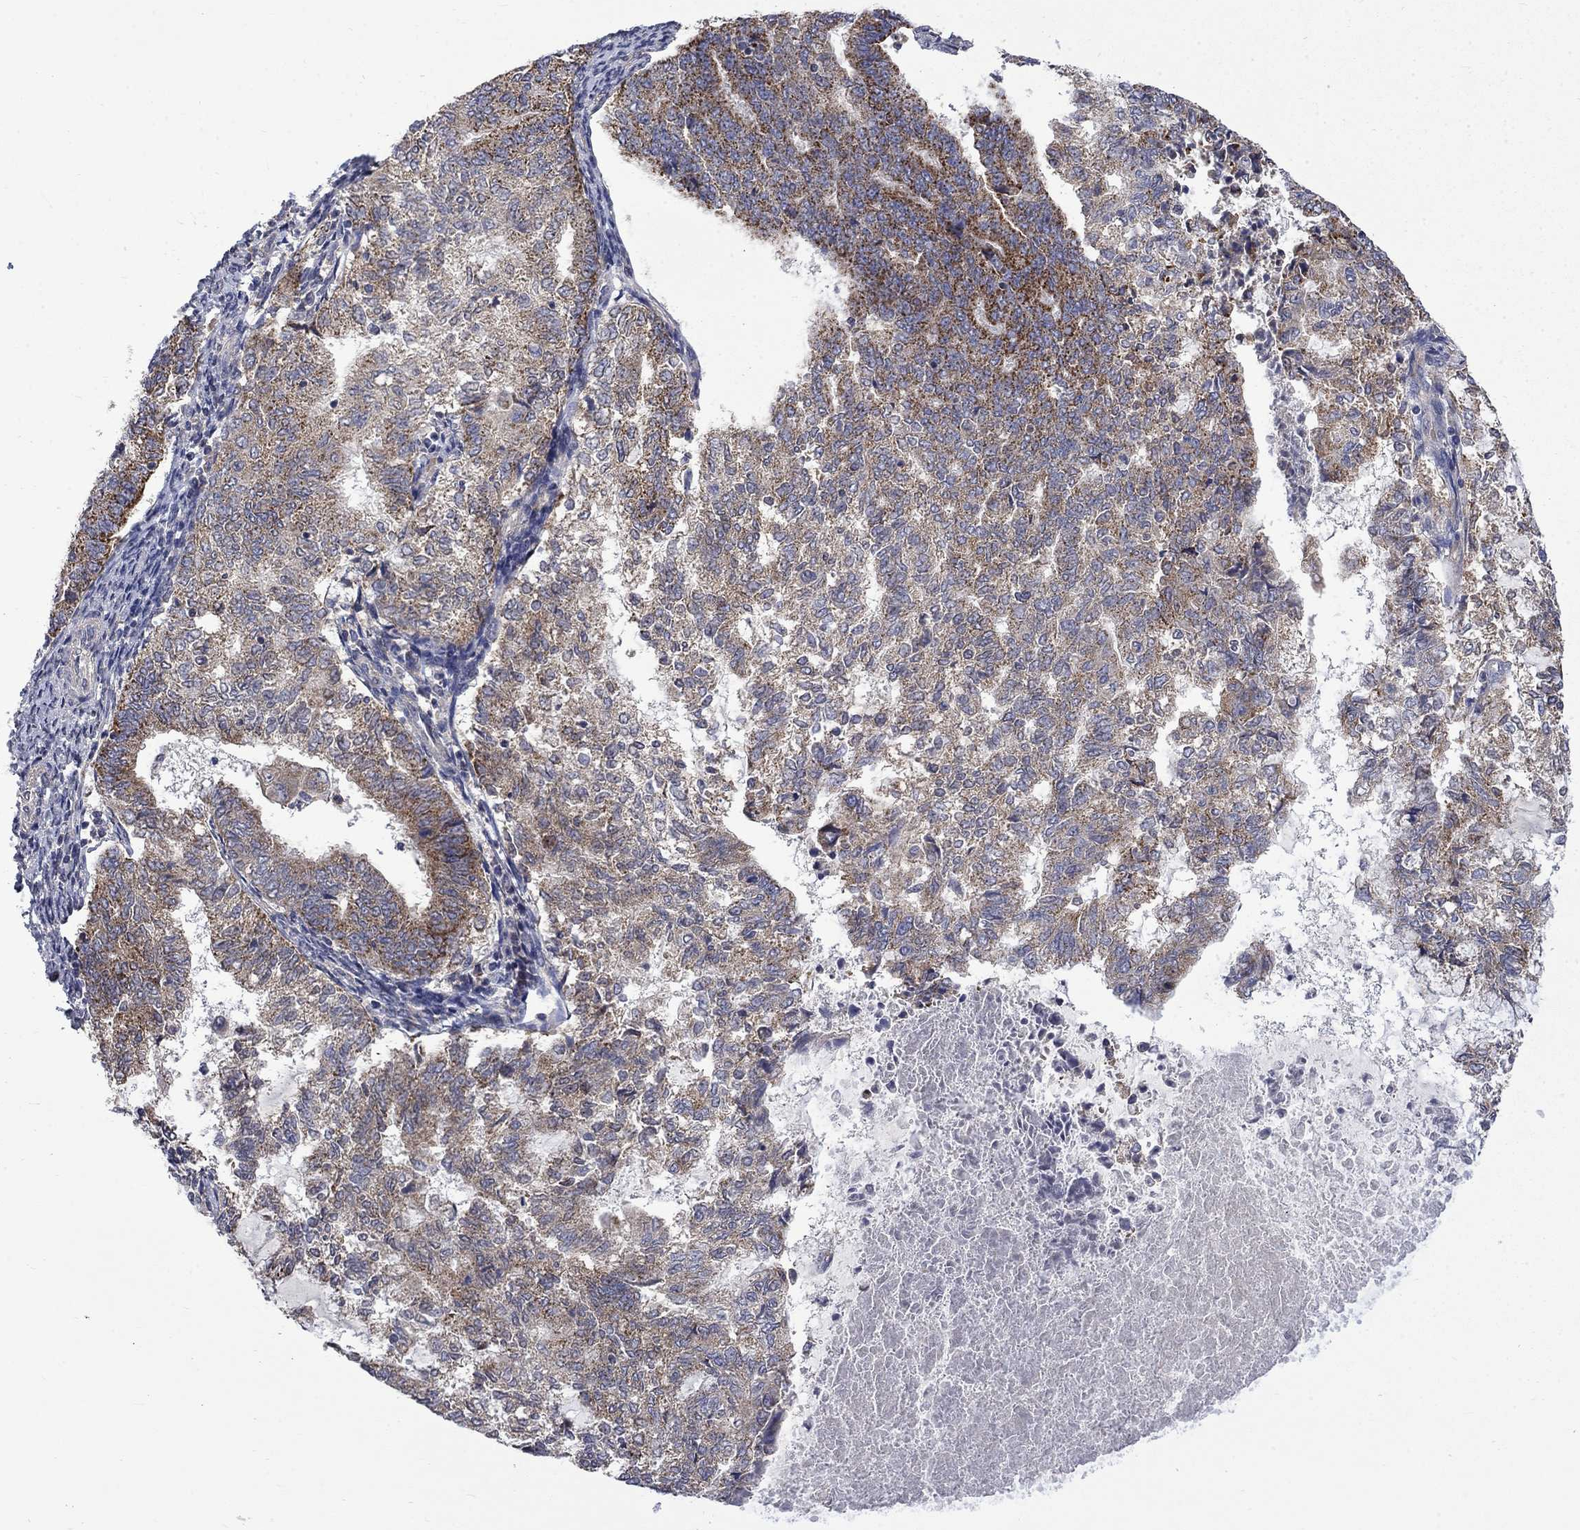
{"staining": {"intensity": "strong", "quantity": "25%-75%", "location": "cytoplasmic/membranous"}, "tissue": "endometrial cancer", "cell_type": "Tumor cells", "image_type": "cancer", "snomed": [{"axis": "morphology", "description": "Adenocarcinoma, NOS"}, {"axis": "topography", "description": "Endometrium"}], "caption": "Immunohistochemical staining of endometrial cancer (adenocarcinoma) shows strong cytoplasmic/membranous protein staining in about 25%-75% of tumor cells.", "gene": "HSPA12A", "patient": {"sex": "female", "age": 65}}